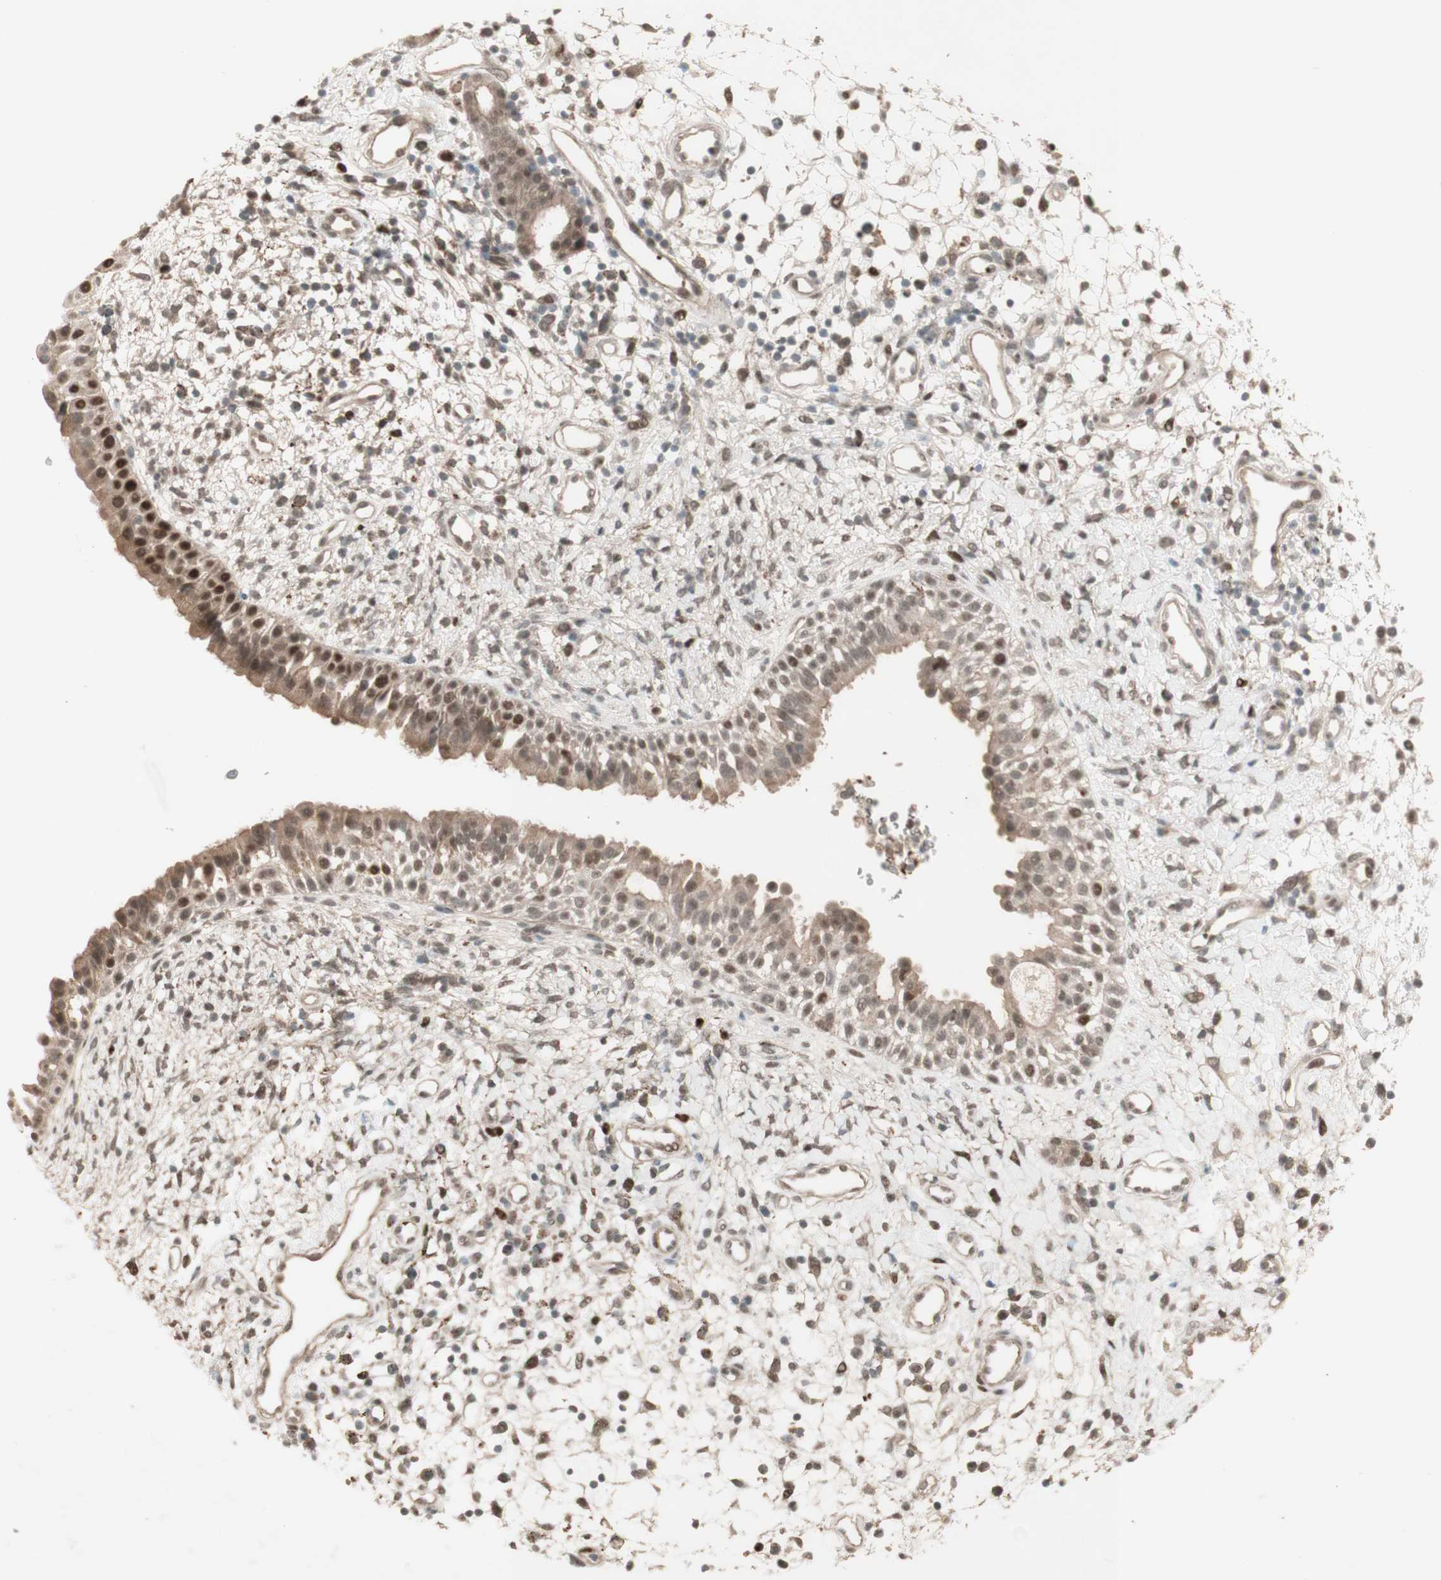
{"staining": {"intensity": "moderate", "quantity": ">75%", "location": "cytoplasmic/membranous,nuclear"}, "tissue": "nasopharynx", "cell_type": "Respiratory epithelial cells", "image_type": "normal", "snomed": [{"axis": "morphology", "description": "Normal tissue, NOS"}, {"axis": "topography", "description": "Nasopharynx"}], "caption": "The micrograph shows staining of normal nasopharynx, revealing moderate cytoplasmic/membranous,nuclear protein expression (brown color) within respiratory epithelial cells. Using DAB (3,3'-diaminobenzidine) (brown) and hematoxylin (blue) stains, captured at high magnification using brightfield microscopy.", "gene": "MSH6", "patient": {"sex": "male", "age": 22}}